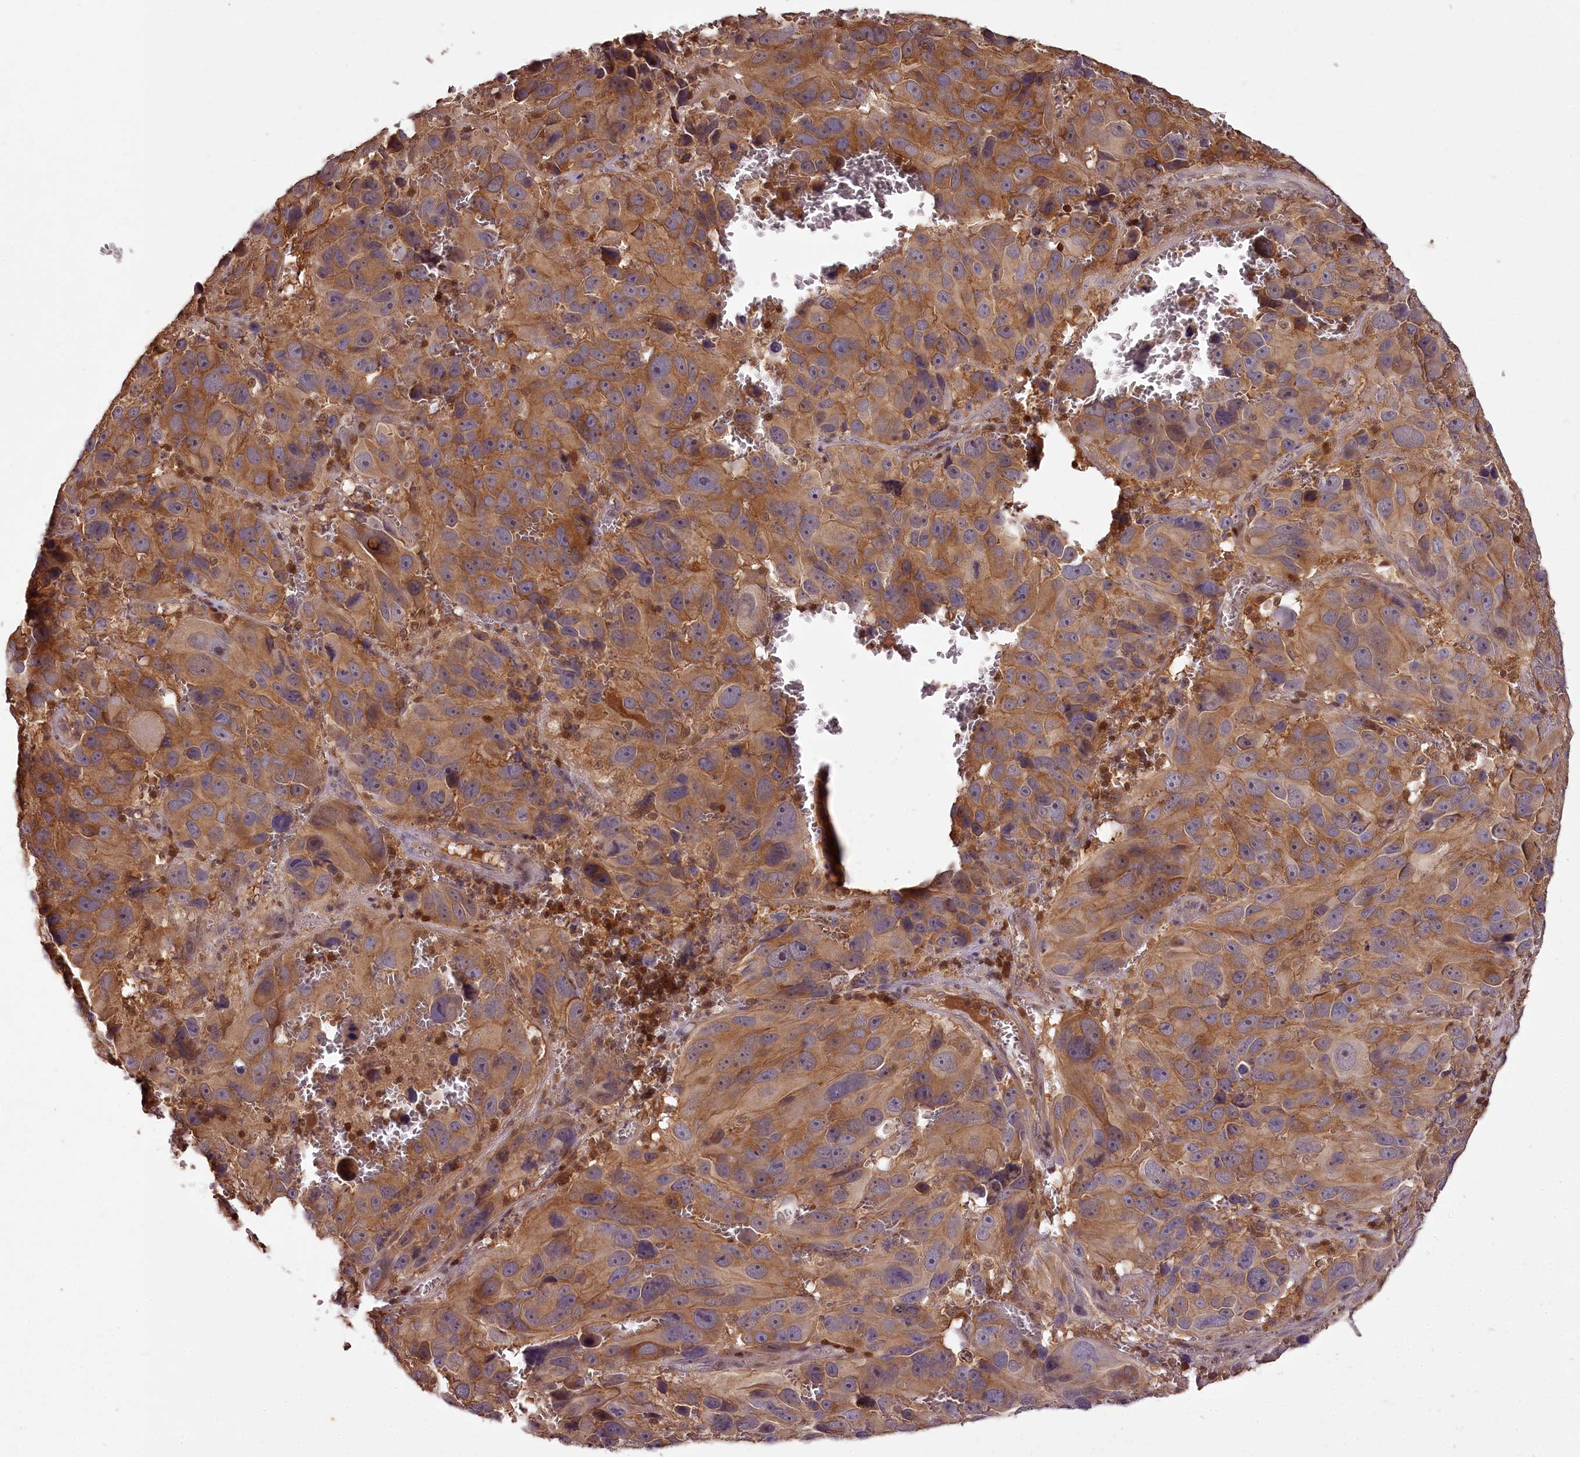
{"staining": {"intensity": "moderate", "quantity": ">75%", "location": "cytoplasmic/membranous"}, "tissue": "melanoma", "cell_type": "Tumor cells", "image_type": "cancer", "snomed": [{"axis": "morphology", "description": "Malignant melanoma, NOS"}, {"axis": "topography", "description": "Skin"}], "caption": "A medium amount of moderate cytoplasmic/membranous positivity is present in approximately >75% of tumor cells in malignant melanoma tissue.", "gene": "NPRL2", "patient": {"sex": "male", "age": 84}}